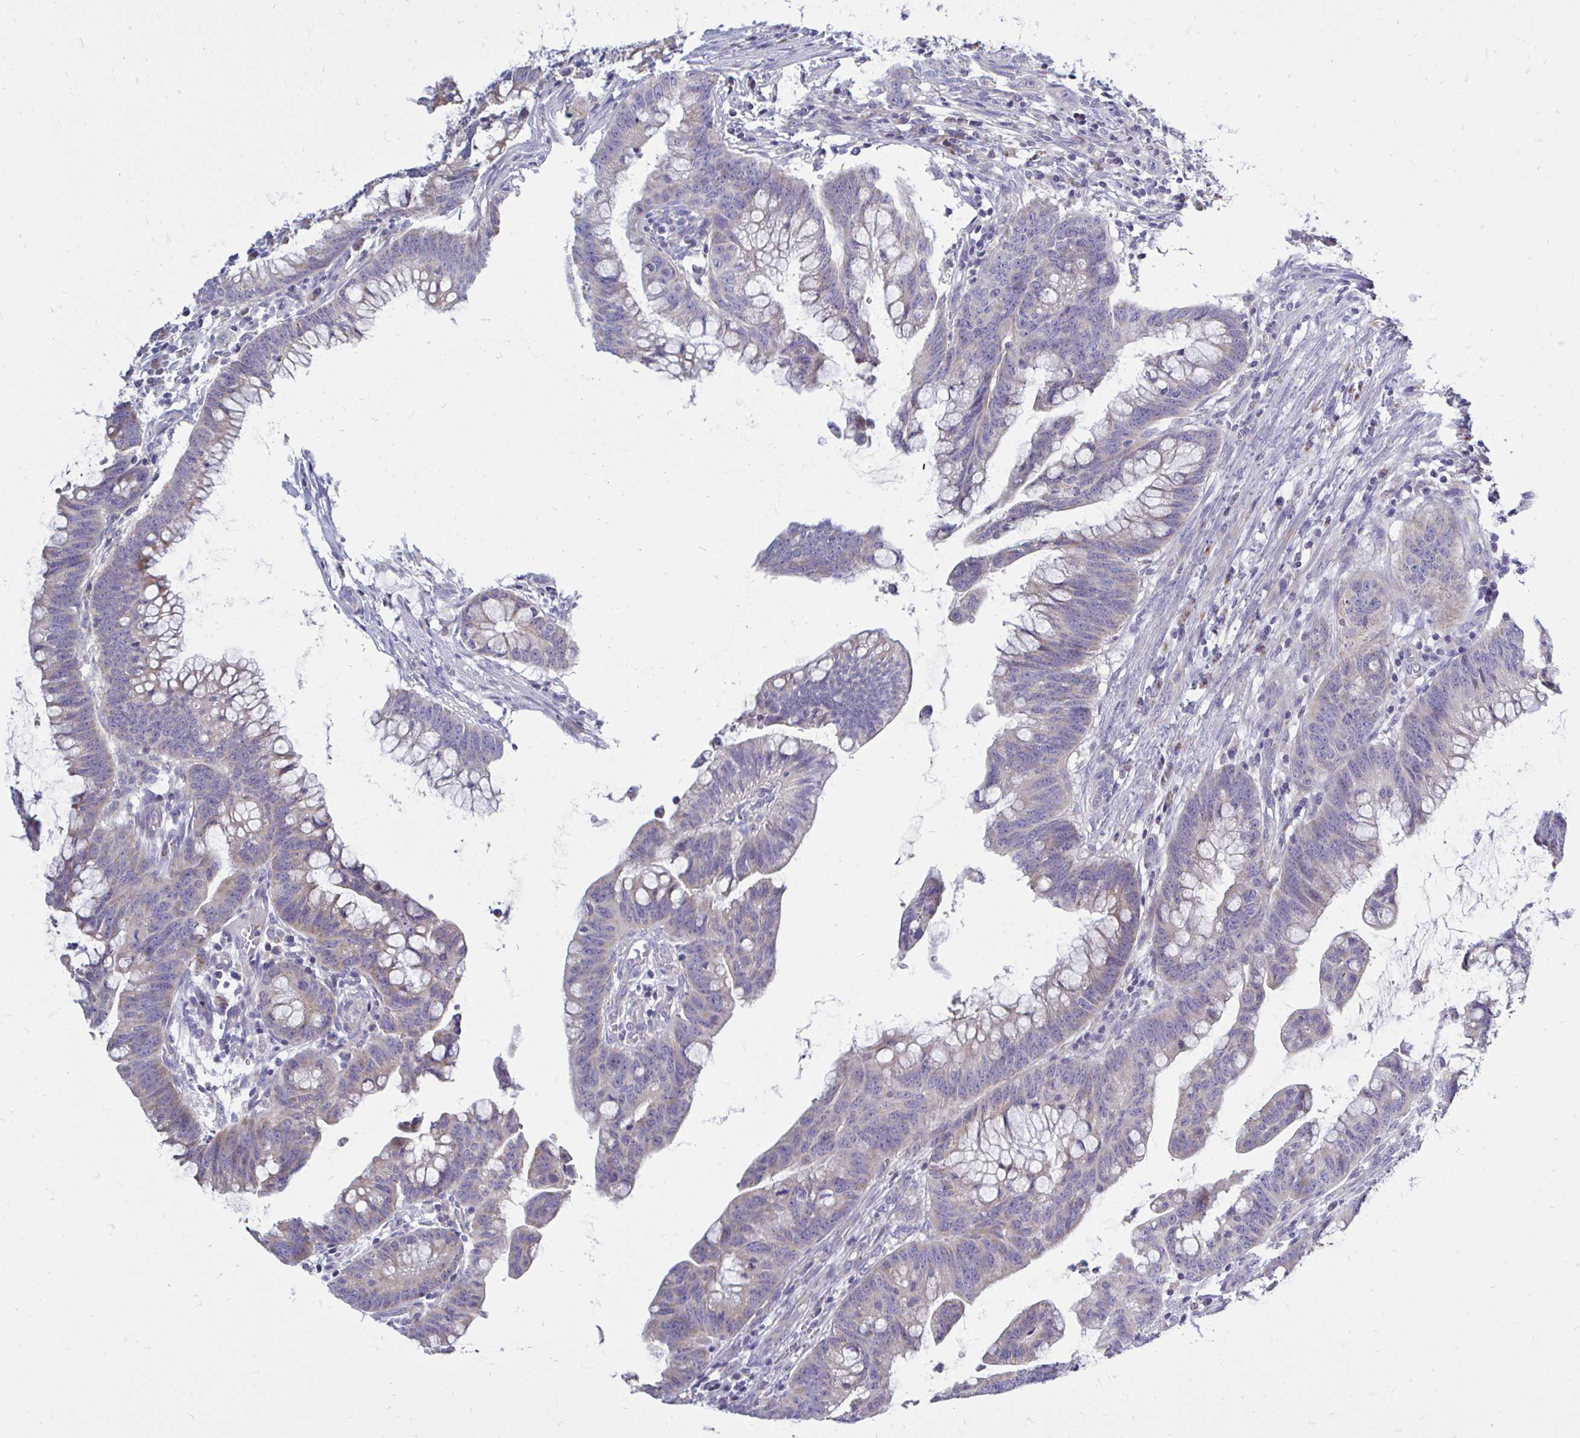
{"staining": {"intensity": "negative", "quantity": "none", "location": "none"}, "tissue": "colorectal cancer", "cell_type": "Tumor cells", "image_type": "cancer", "snomed": [{"axis": "morphology", "description": "Adenocarcinoma, NOS"}, {"axis": "topography", "description": "Colon"}], "caption": "Colorectal adenocarcinoma was stained to show a protein in brown. There is no significant positivity in tumor cells.", "gene": "OR10R2", "patient": {"sex": "male", "age": 62}}